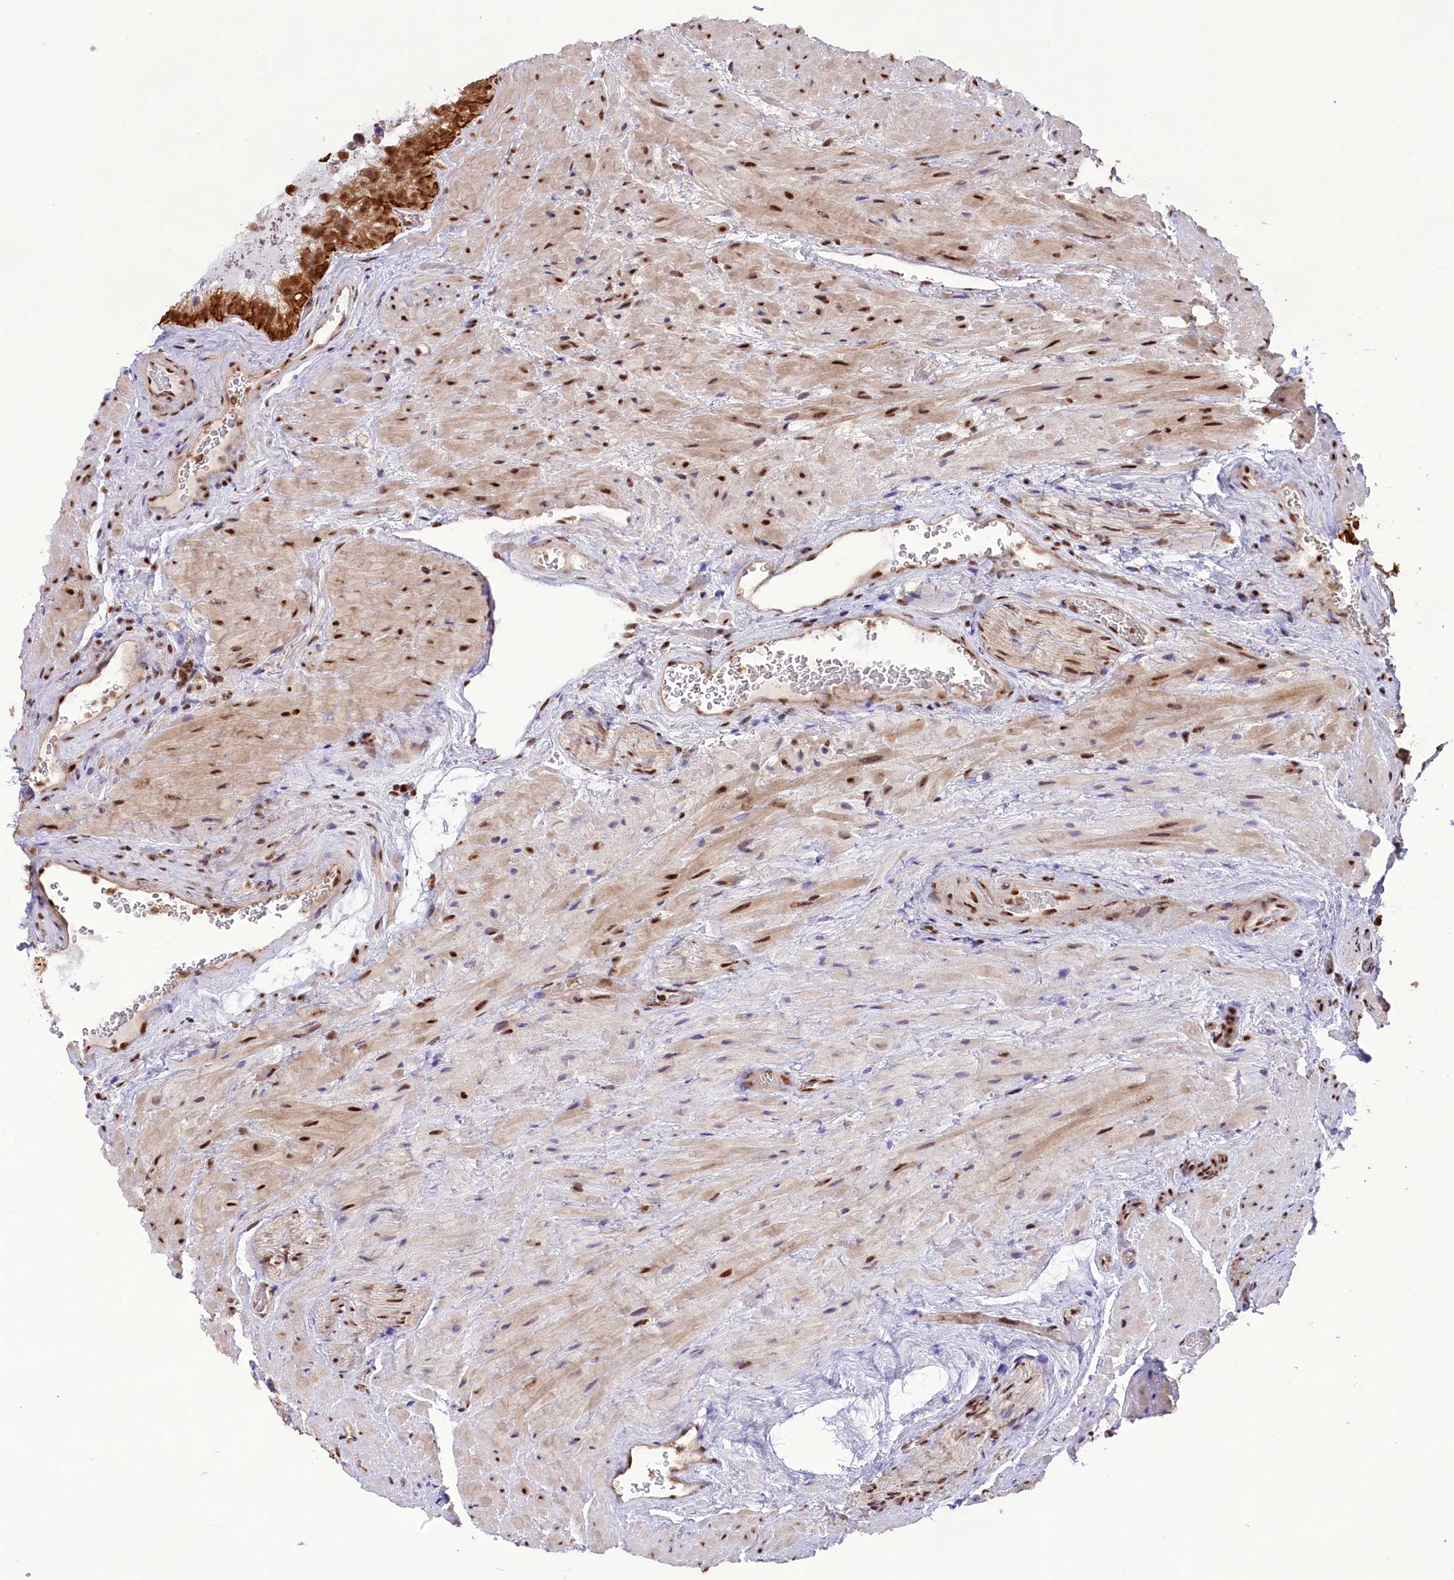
{"staining": {"intensity": "strong", "quantity": "25%-75%", "location": "cytoplasmic/membranous,nuclear"}, "tissue": "seminal vesicle", "cell_type": "Glandular cells", "image_type": "normal", "snomed": [{"axis": "morphology", "description": "Normal tissue, NOS"}, {"axis": "topography", "description": "Seminal veicle"}, {"axis": "topography", "description": "Peripheral nerve tissue"}], "caption": "Immunohistochemical staining of unremarkable human seminal vesicle exhibits high levels of strong cytoplasmic/membranous,nuclear positivity in approximately 25%-75% of glandular cells.", "gene": "CARD8", "patient": {"sex": "male", "age": 67}}